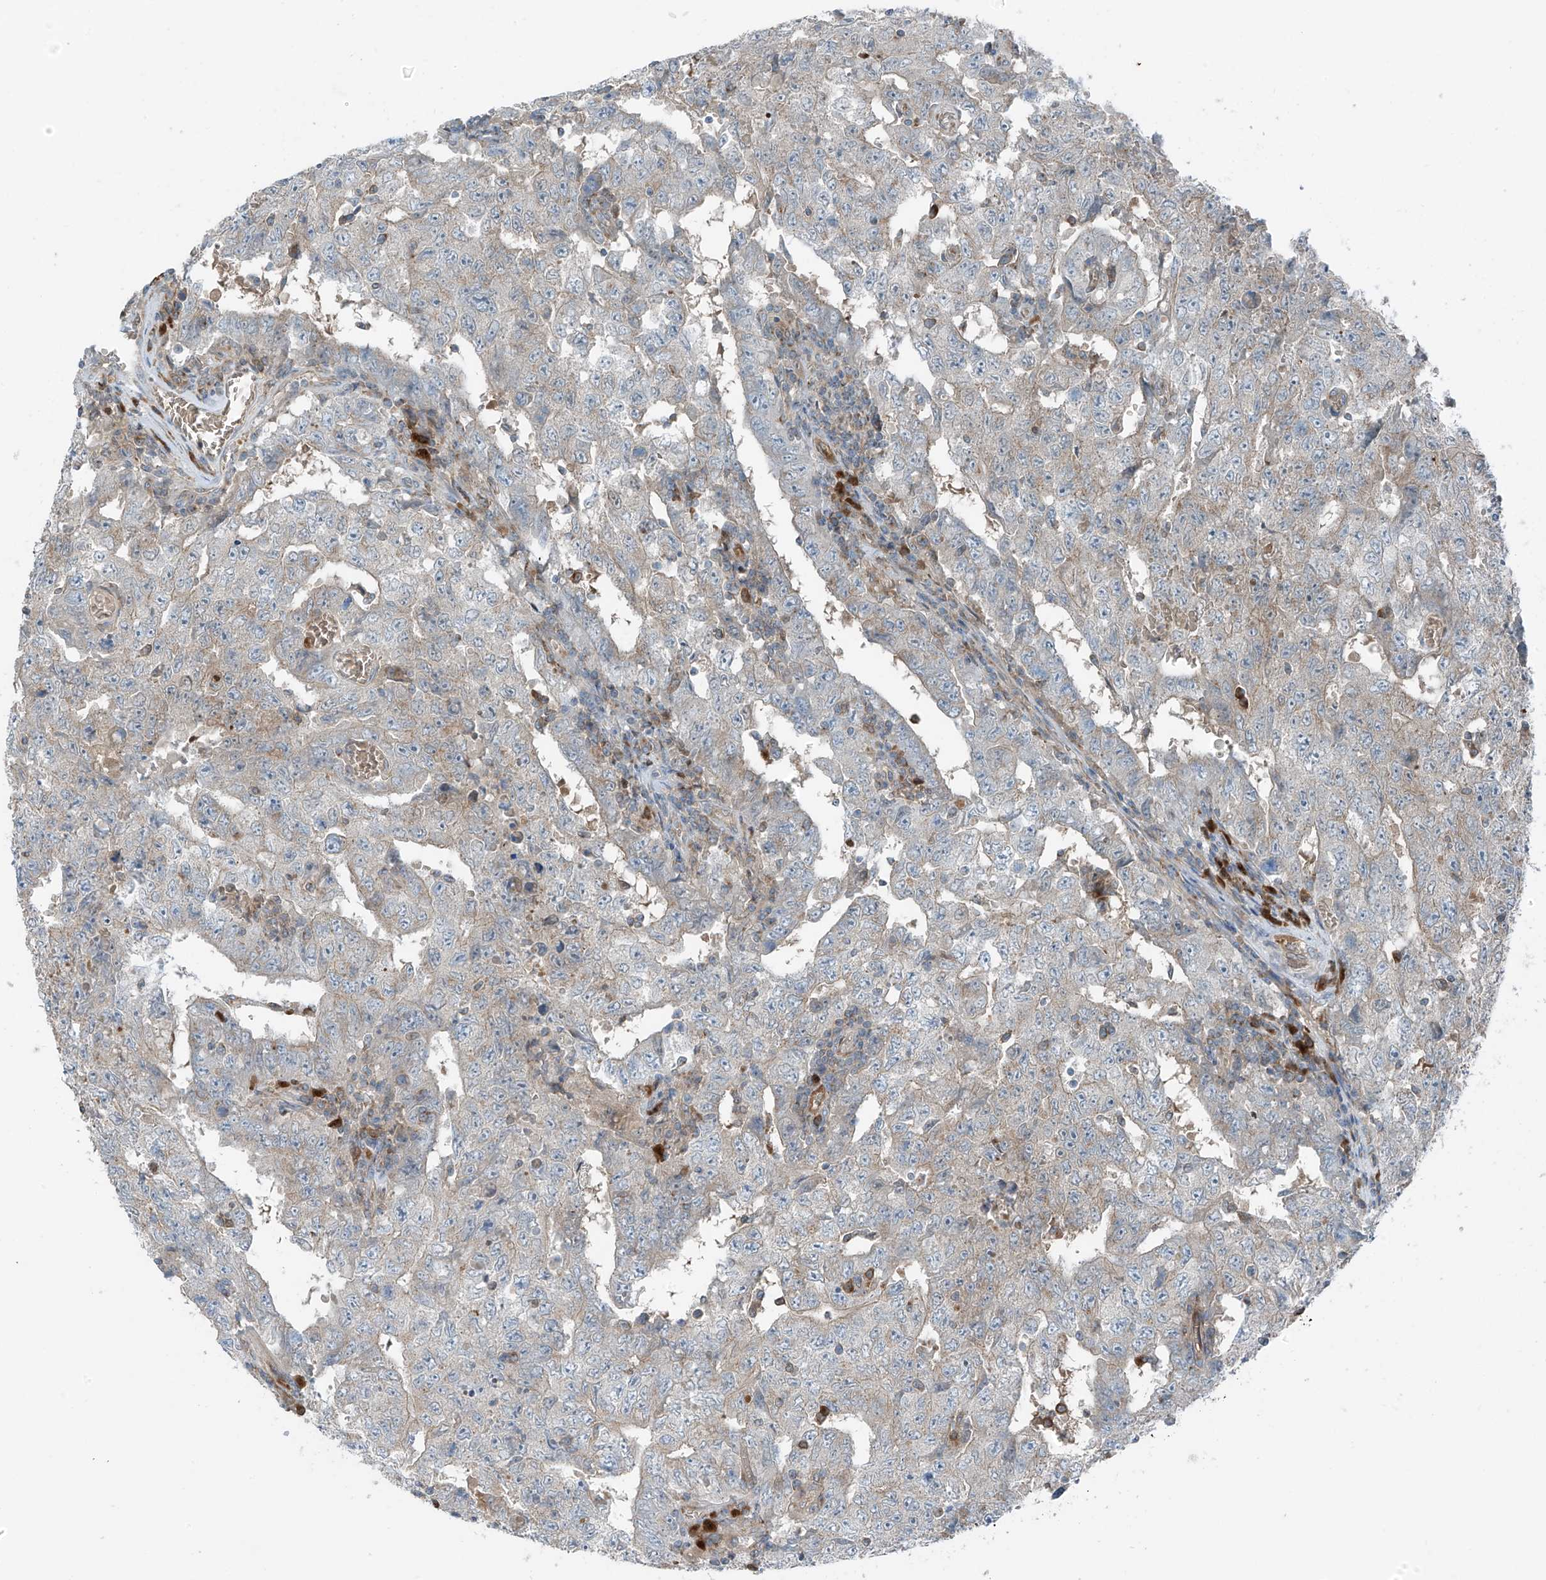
{"staining": {"intensity": "weak", "quantity": "25%-75%", "location": "cytoplasmic/membranous"}, "tissue": "testis cancer", "cell_type": "Tumor cells", "image_type": "cancer", "snomed": [{"axis": "morphology", "description": "Carcinoma, Embryonal, NOS"}, {"axis": "topography", "description": "Testis"}], "caption": "About 25%-75% of tumor cells in testis cancer reveal weak cytoplasmic/membranous protein positivity as visualized by brown immunohistochemical staining.", "gene": "SLC12A6", "patient": {"sex": "male", "age": 26}}